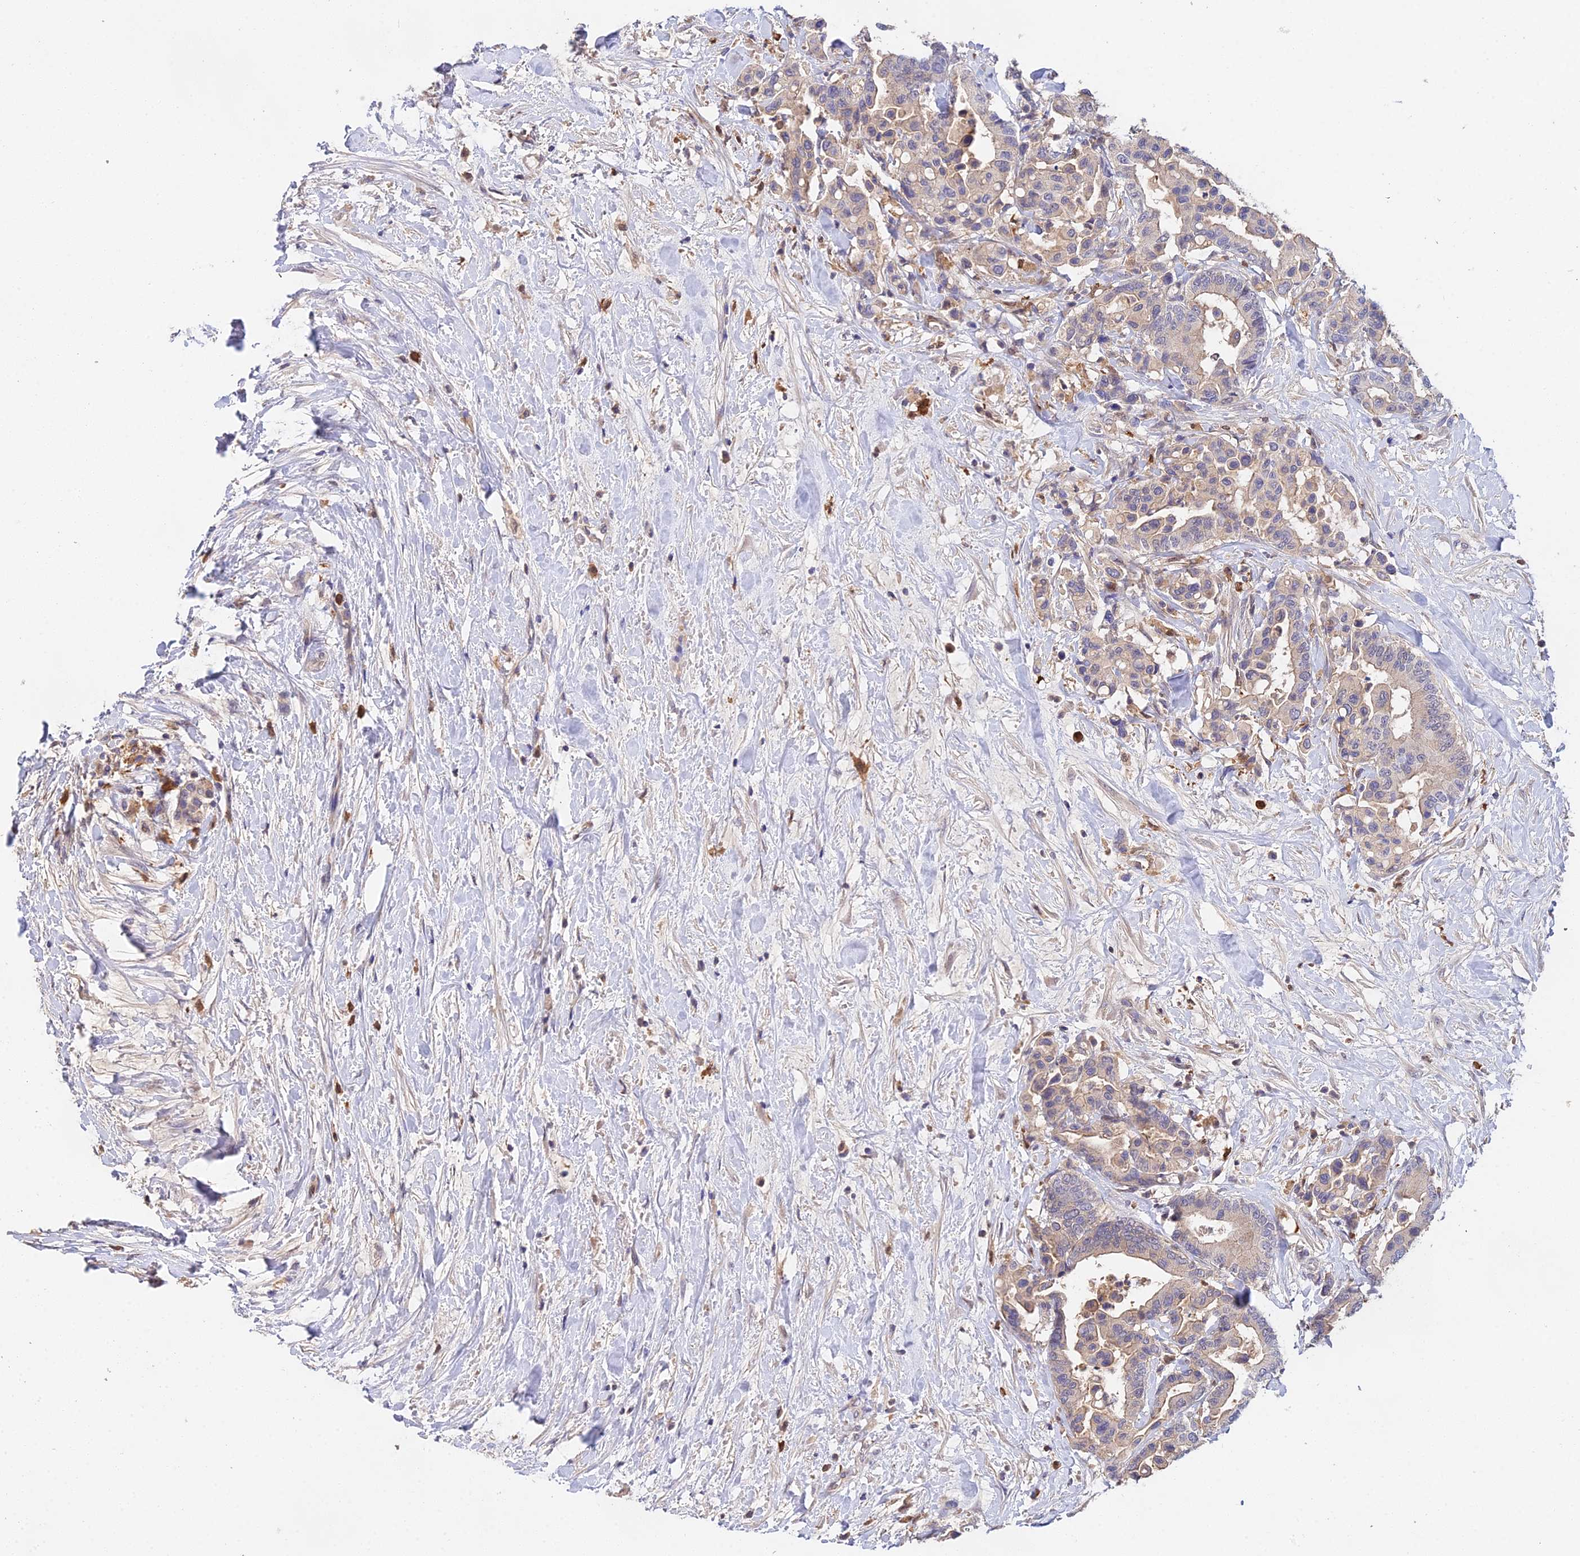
{"staining": {"intensity": "weak", "quantity": ">75%", "location": "cytoplasmic/membranous"}, "tissue": "colorectal cancer", "cell_type": "Tumor cells", "image_type": "cancer", "snomed": [{"axis": "morphology", "description": "Normal tissue, NOS"}, {"axis": "morphology", "description": "Adenocarcinoma, NOS"}, {"axis": "topography", "description": "Colon"}], "caption": "Colorectal cancer tissue shows weak cytoplasmic/membranous expression in approximately >75% of tumor cells, visualized by immunohistochemistry.", "gene": "FBP1", "patient": {"sex": "male", "age": 82}}